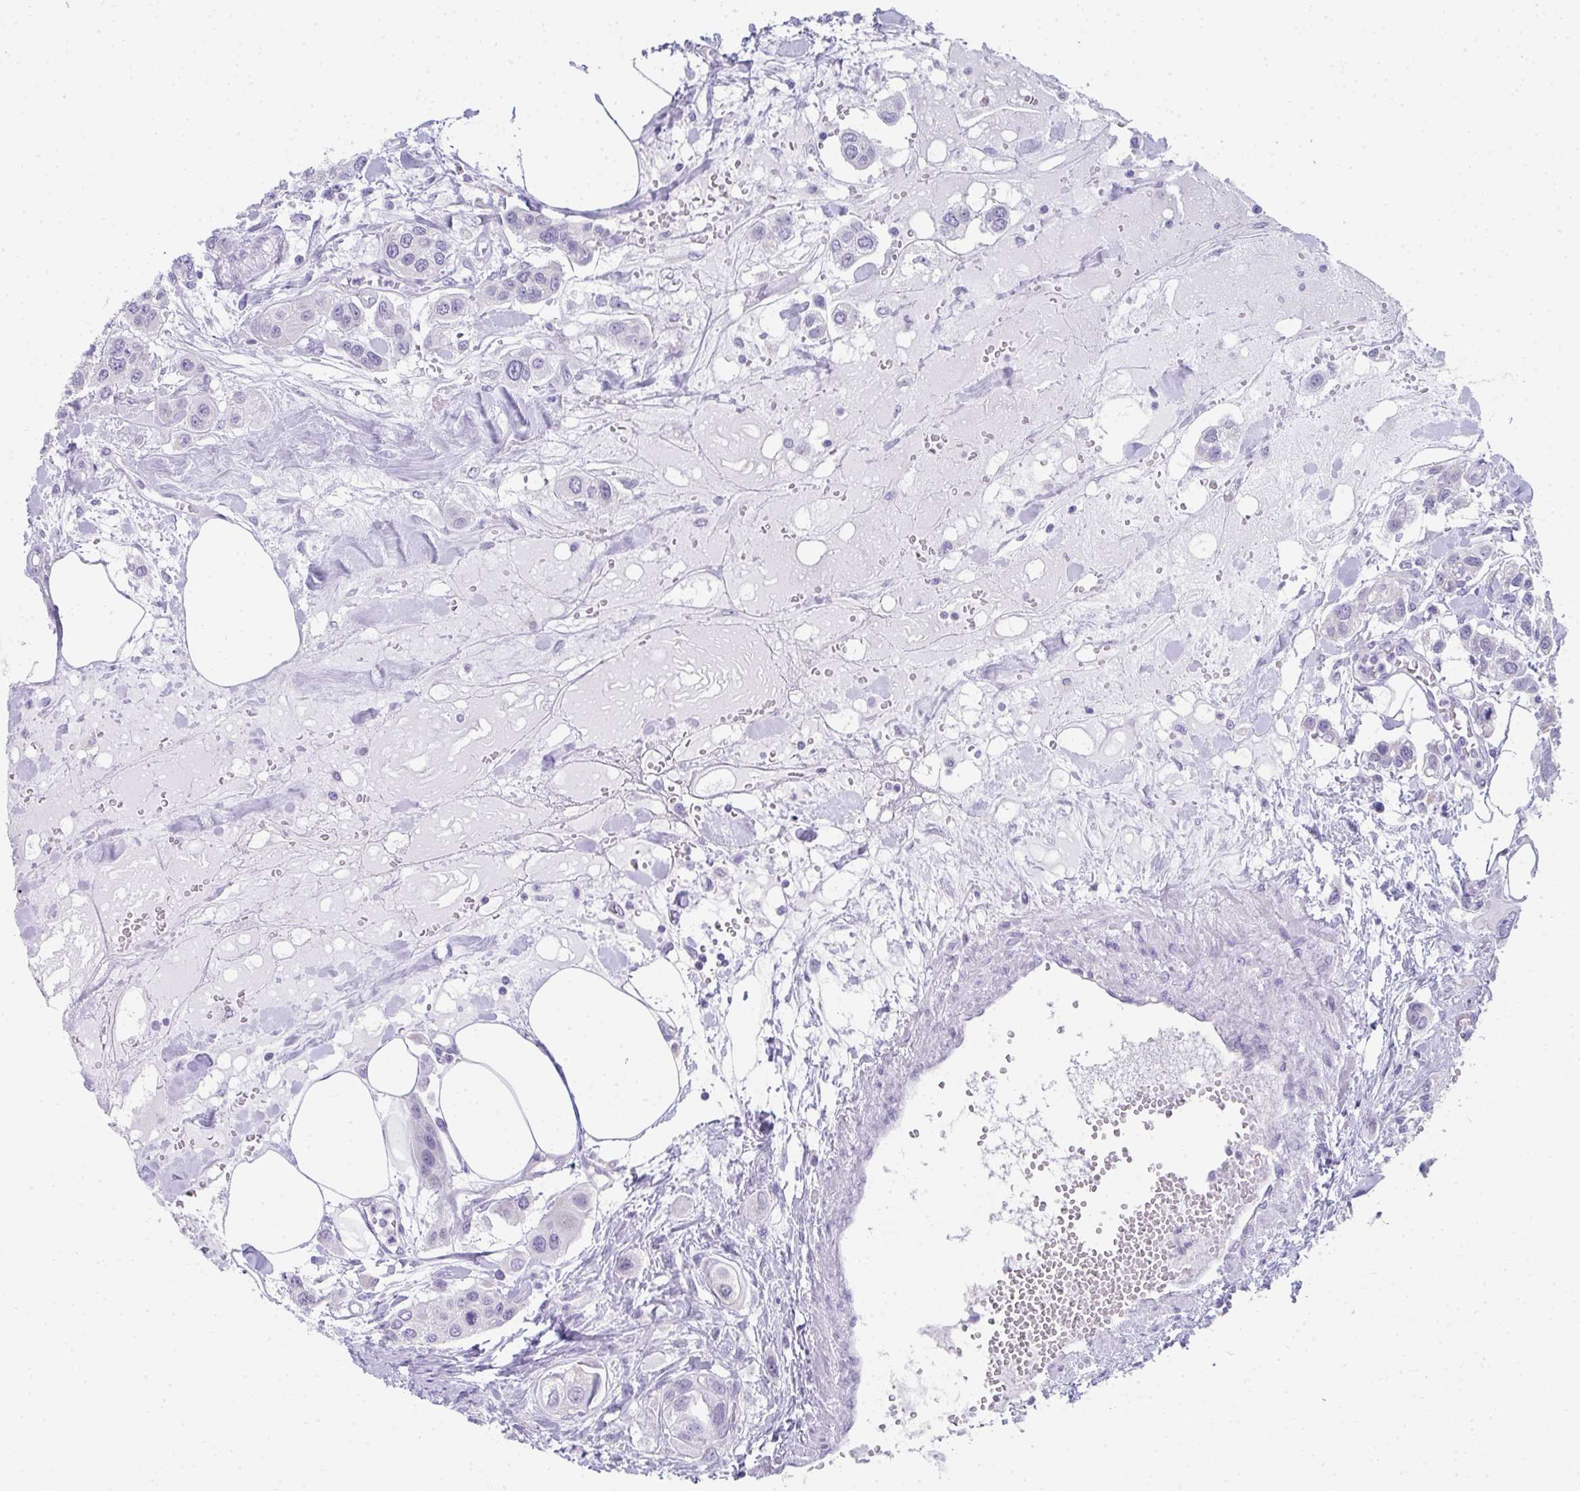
{"staining": {"intensity": "negative", "quantity": "none", "location": "none"}, "tissue": "urothelial cancer", "cell_type": "Tumor cells", "image_type": "cancer", "snomed": [{"axis": "morphology", "description": "Urothelial carcinoma, High grade"}, {"axis": "topography", "description": "Urinary bladder"}], "caption": "There is no significant expression in tumor cells of urothelial cancer.", "gene": "RLF", "patient": {"sex": "male", "age": 67}}